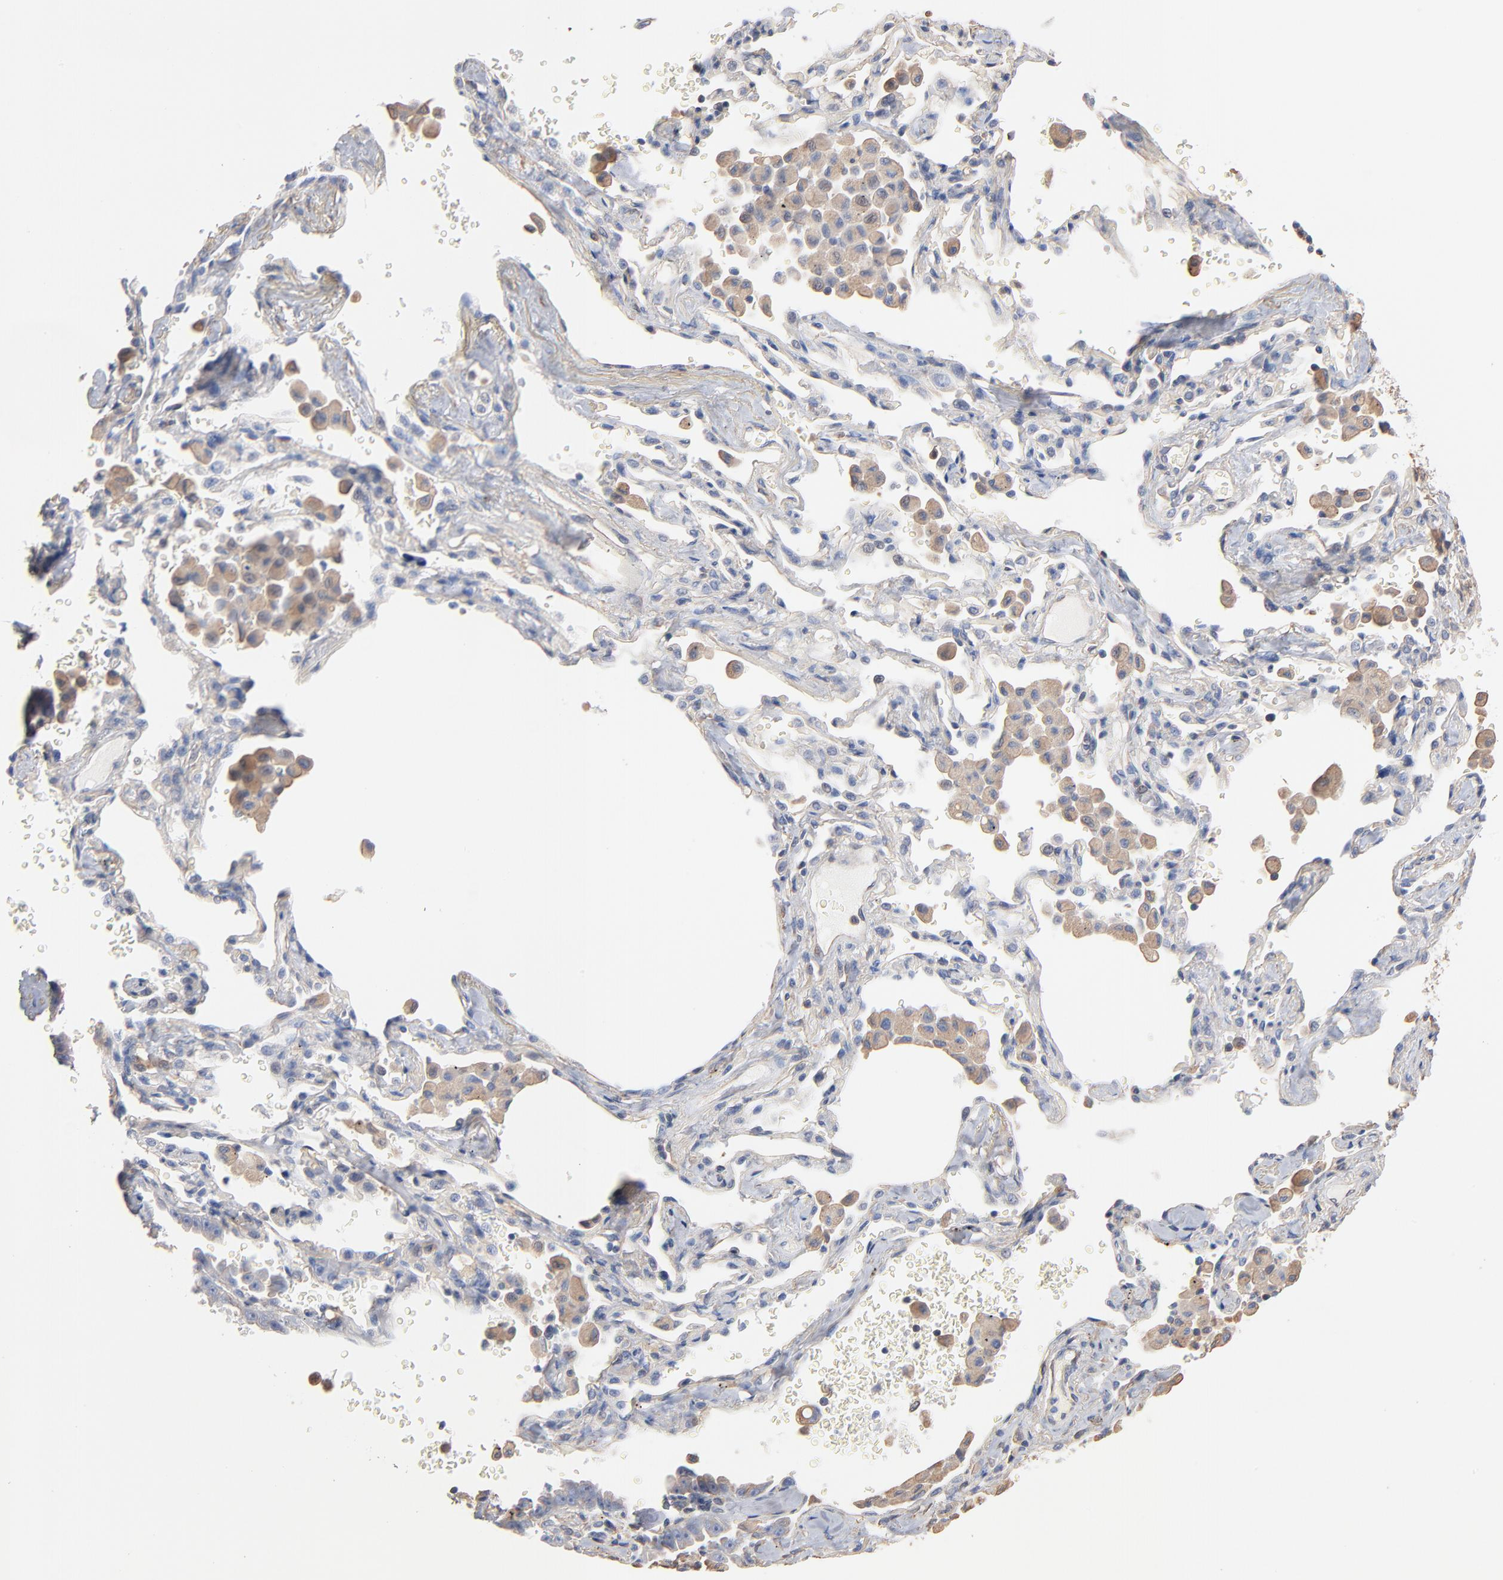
{"staining": {"intensity": "negative", "quantity": "none", "location": "none"}, "tissue": "lung cancer", "cell_type": "Tumor cells", "image_type": "cancer", "snomed": [{"axis": "morphology", "description": "Adenocarcinoma, NOS"}, {"axis": "topography", "description": "Lung"}], "caption": "There is no significant positivity in tumor cells of lung adenocarcinoma.", "gene": "ABCD4", "patient": {"sex": "female", "age": 64}}